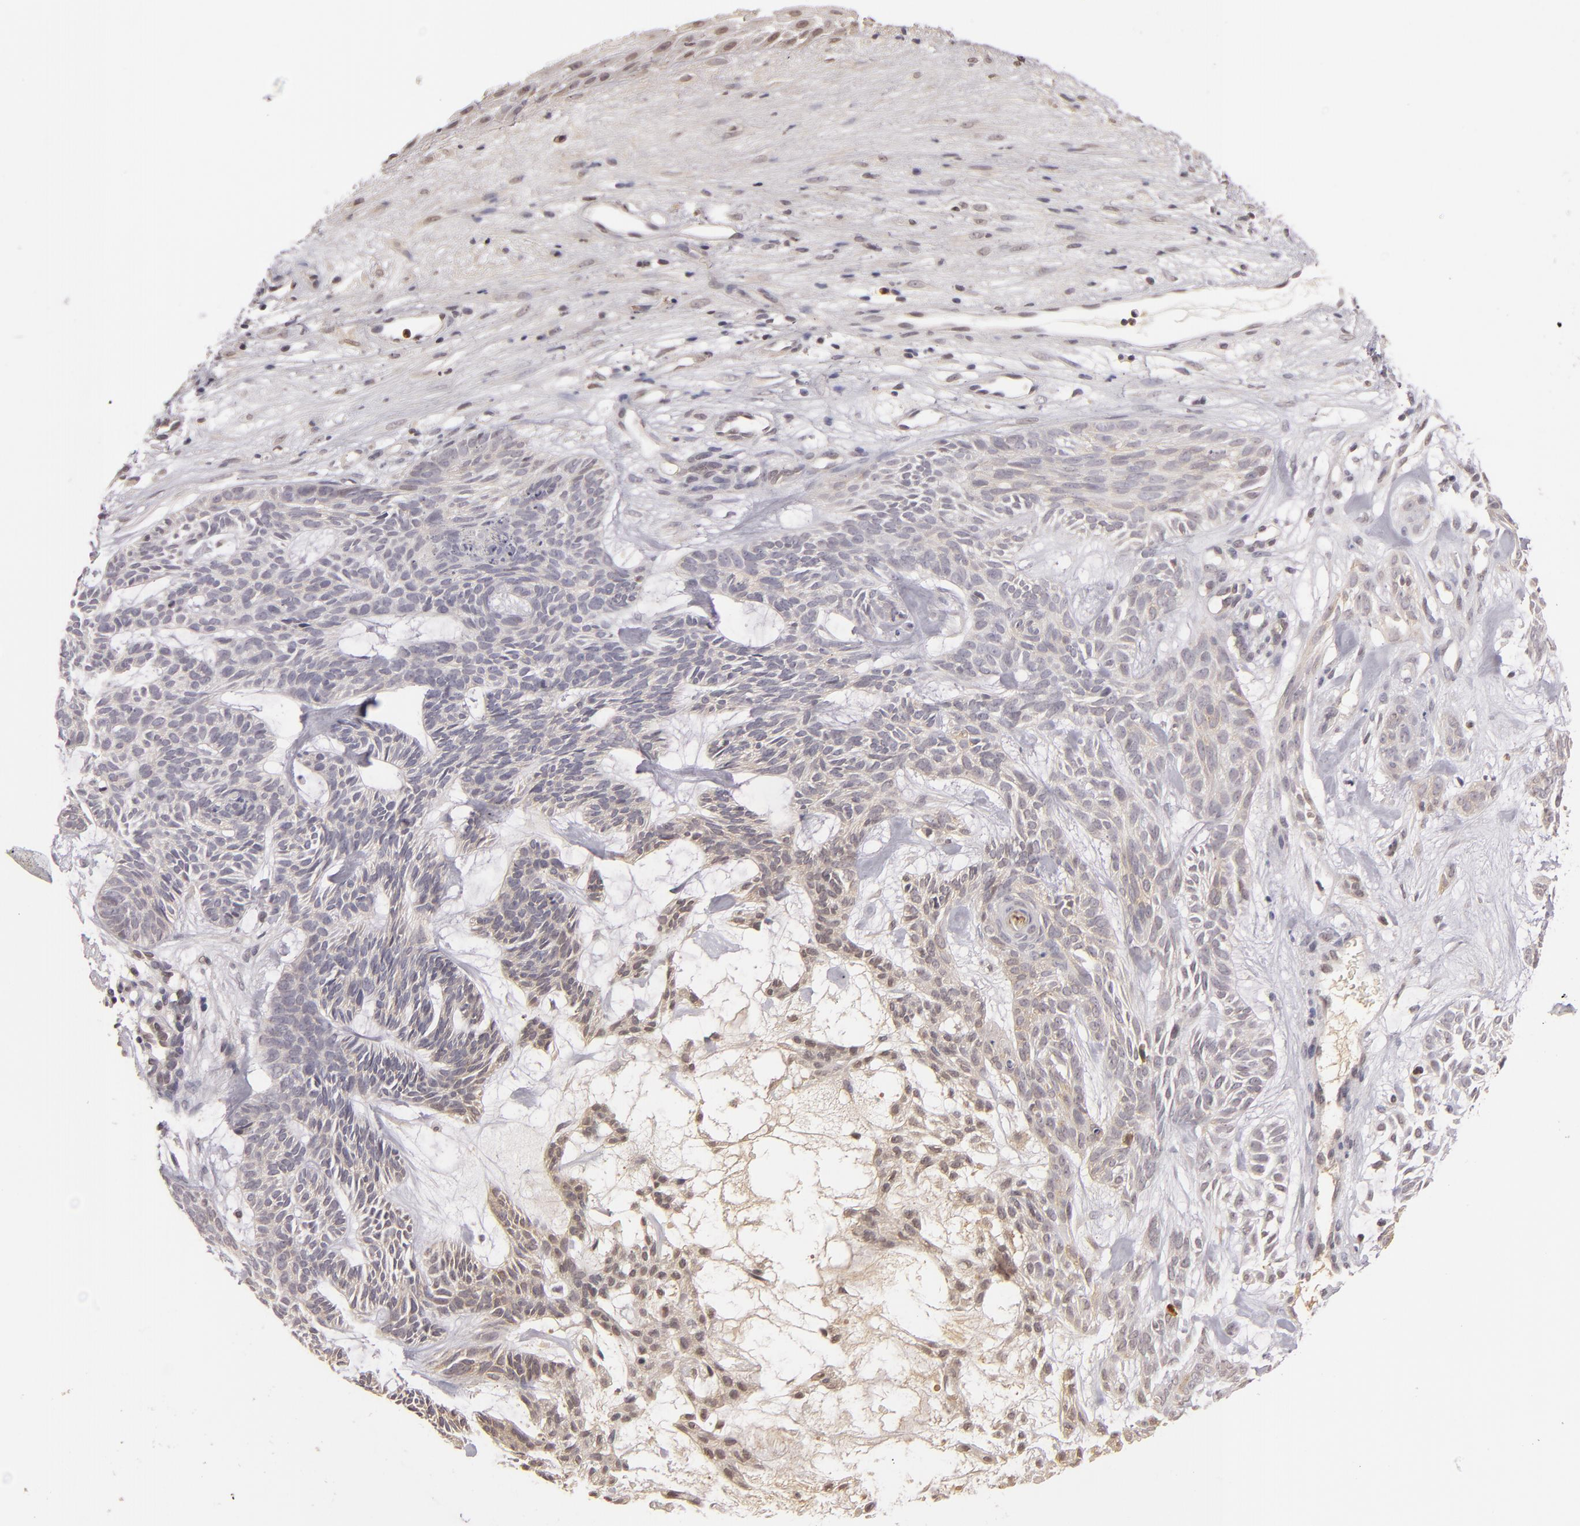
{"staining": {"intensity": "weak", "quantity": ">75%", "location": "cytoplasmic/membranous"}, "tissue": "skin cancer", "cell_type": "Tumor cells", "image_type": "cancer", "snomed": [{"axis": "morphology", "description": "Basal cell carcinoma"}, {"axis": "topography", "description": "Skin"}], "caption": "A micrograph of human skin basal cell carcinoma stained for a protein displays weak cytoplasmic/membranous brown staining in tumor cells. The protein is shown in brown color, while the nuclei are stained blue.", "gene": "LRG1", "patient": {"sex": "male", "age": 75}}